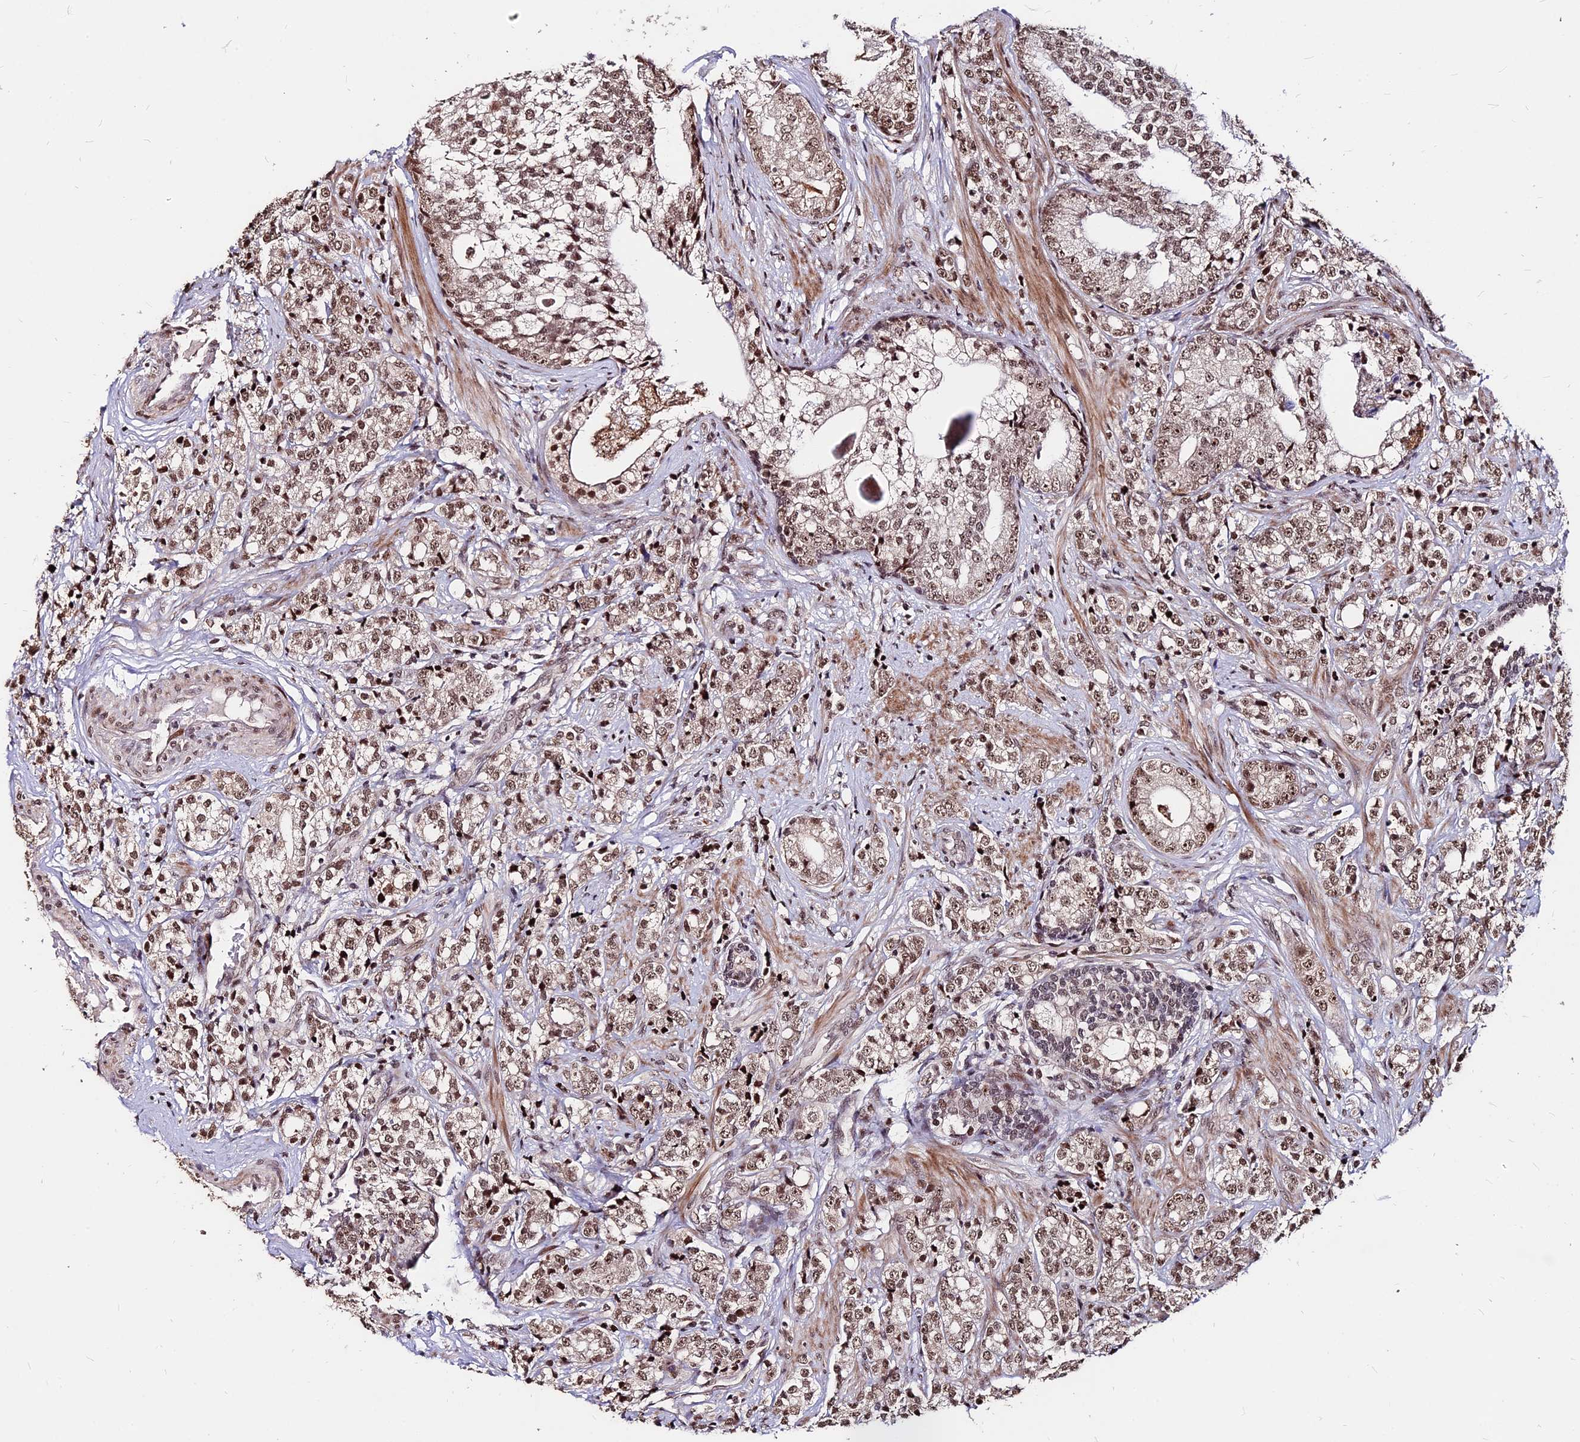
{"staining": {"intensity": "moderate", "quantity": ">75%", "location": "nuclear"}, "tissue": "prostate cancer", "cell_type": "Tumor cells", "image_type": "cancer", "snomed": [{"axis": "morphology", "description": "Adenocarcinoma, High grade"}, {"axis": "topography", "description": "Prostate"}], "caption": "This is an image of immunohistochemistry staining of prostate cancer, which shows moderate positivity in the nuclear of tumor cells.", "gene": "ZBED4", "patient": {"sex": "male", "age": 69}}